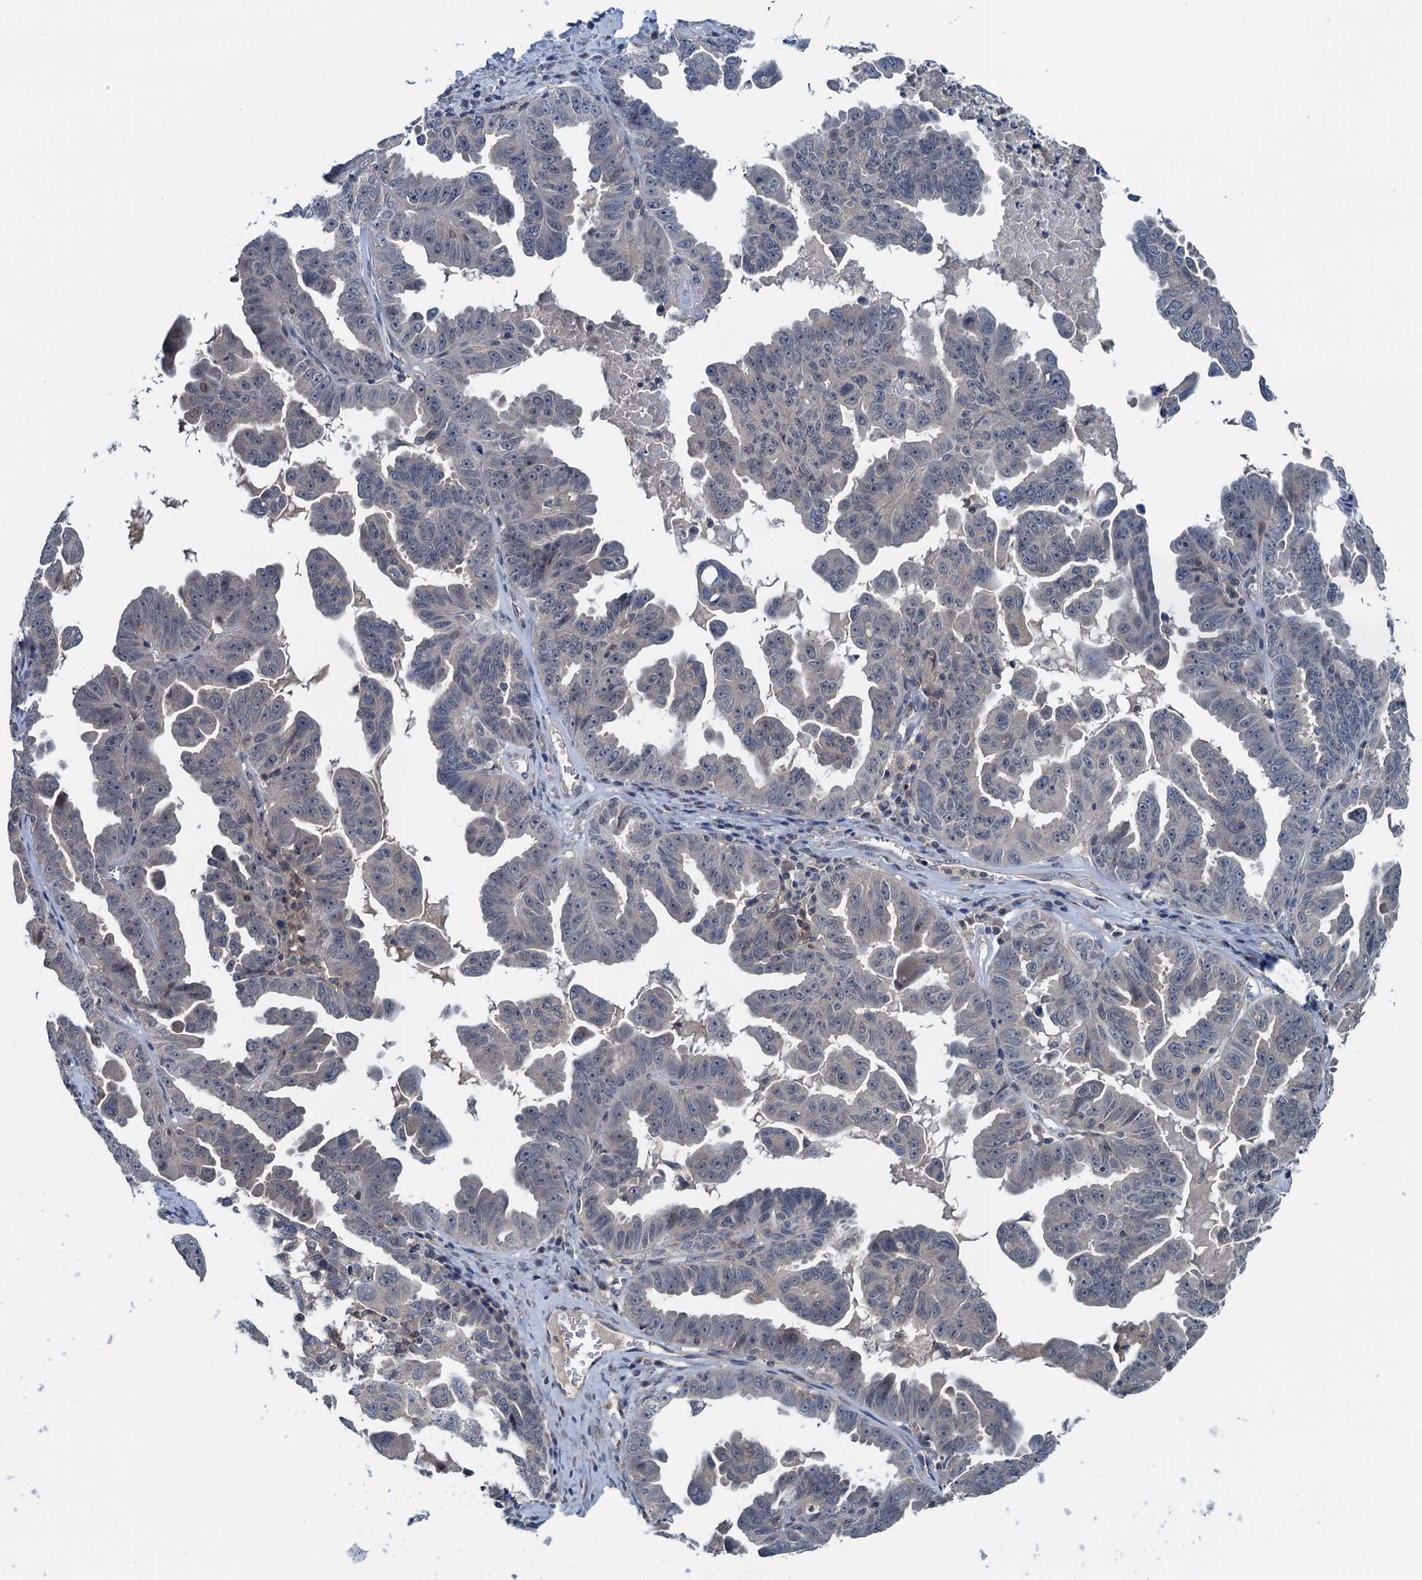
{"staining": {"intensity": "negative", "quantity": "none", "location": "none"}, "tissue": "ovarian cancer", "cell_type": "Tumor cells", "image_type": "cancer", "snomed": [{"axis": "morphology", "description": "Carcinoma, endometroid"}, {"axis": "topography", "description": "Ovary"}], "caption": "A high-resolution image shows IHC staining of ovarian cancer (endometroid carcinoma), which demonstrates no significant expression in tumor cells.", "gene": "RNF165", "patient": {"sex": "female", "age": 62}}